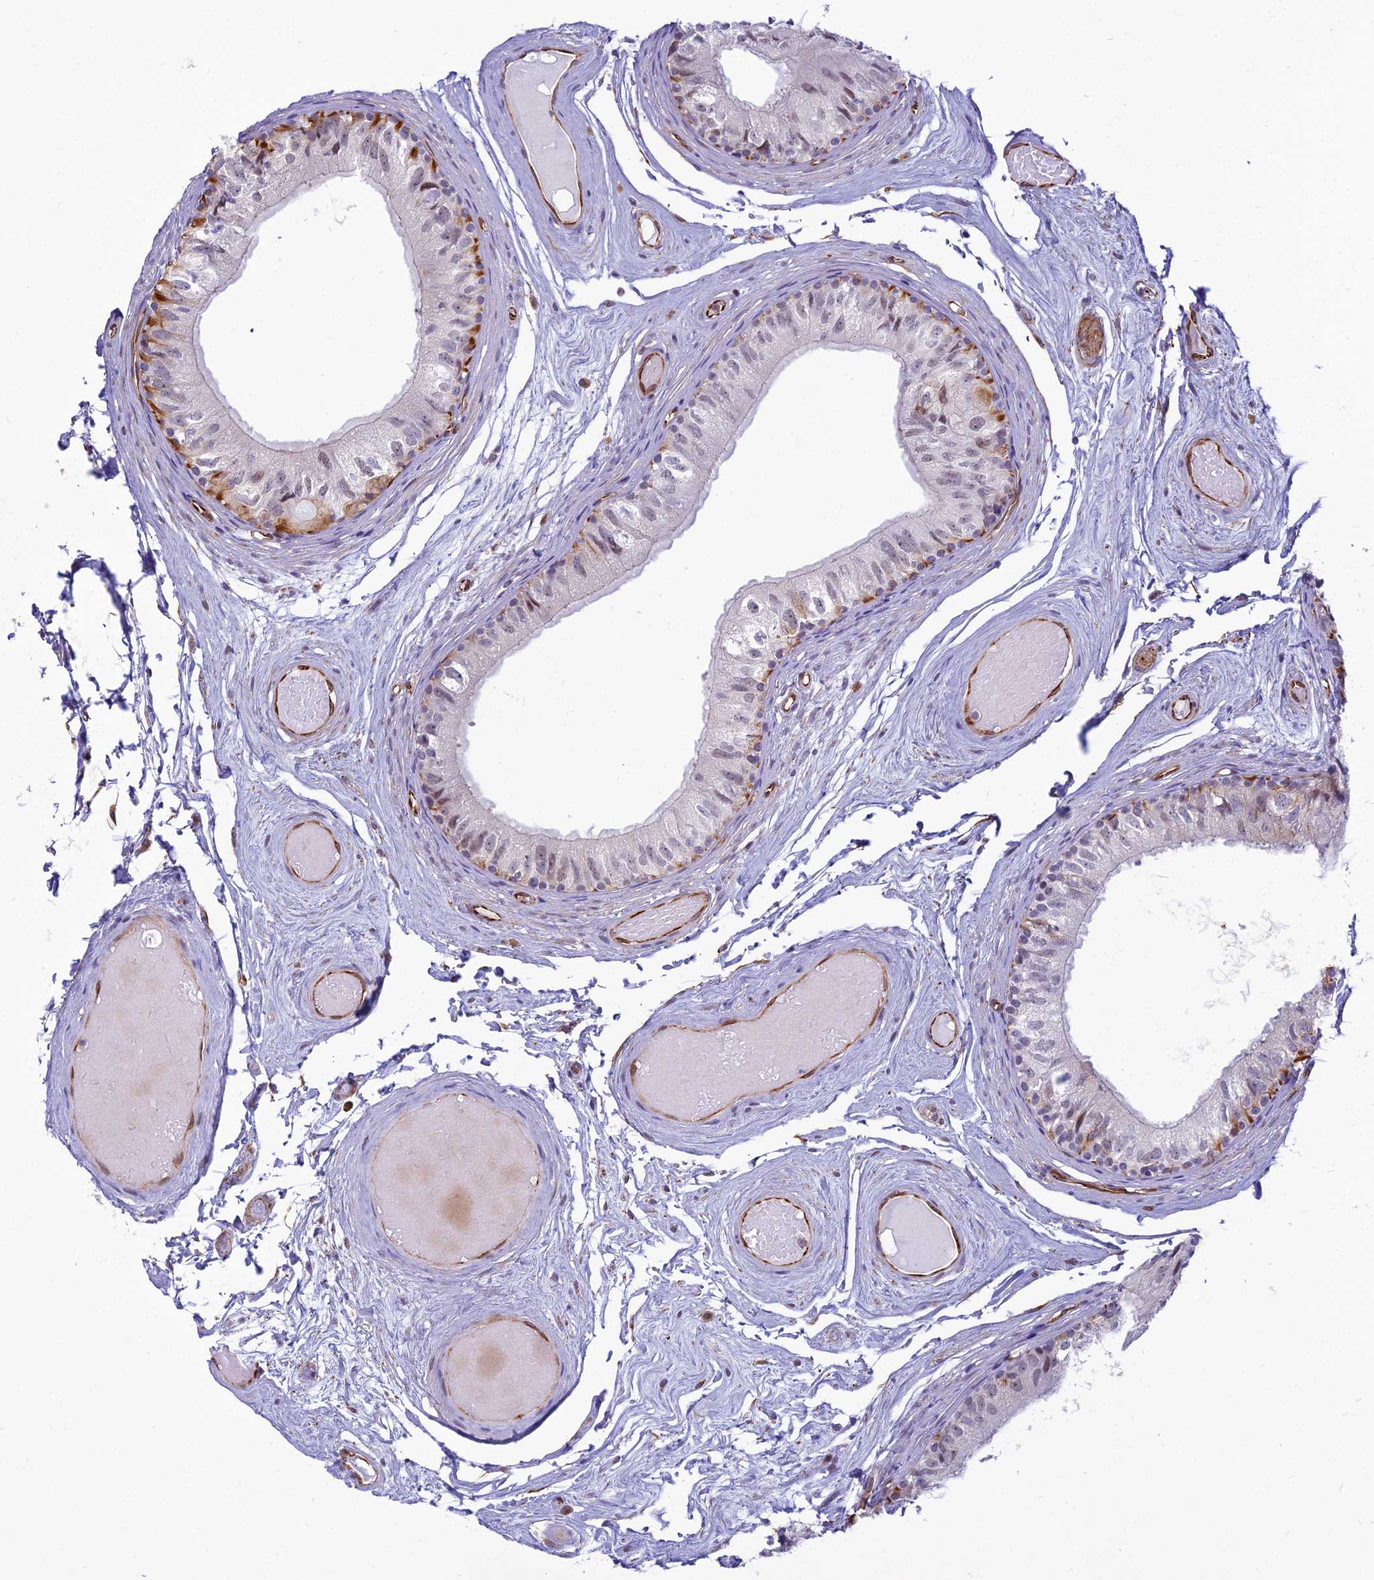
{"staining": {"intensity": "moderate", "quantity": "25%-75%", "location": "cytoplasmic/membranous,nuclear"}, "tissue": "epididymis", "cell_type": "Glandular cells", "image_type": "normal", "snomed": [{"axis": "morphology", "description": "Normal tissue, NOS"}, {"axis": "topography", "description": "Epididymis"}], "caption": "Immunohistochemistry (IHC) (DAB) staining of benign human epididymis exhibits moderate cytoplasmic/membranous,nuclear protein expression in about 25%-75% of glandular cells. (DAB = brown stain, brightfield microscopy at high magnification).", "gene": "SAPCD2", "patient": {"sex": "male", "age": 79}}